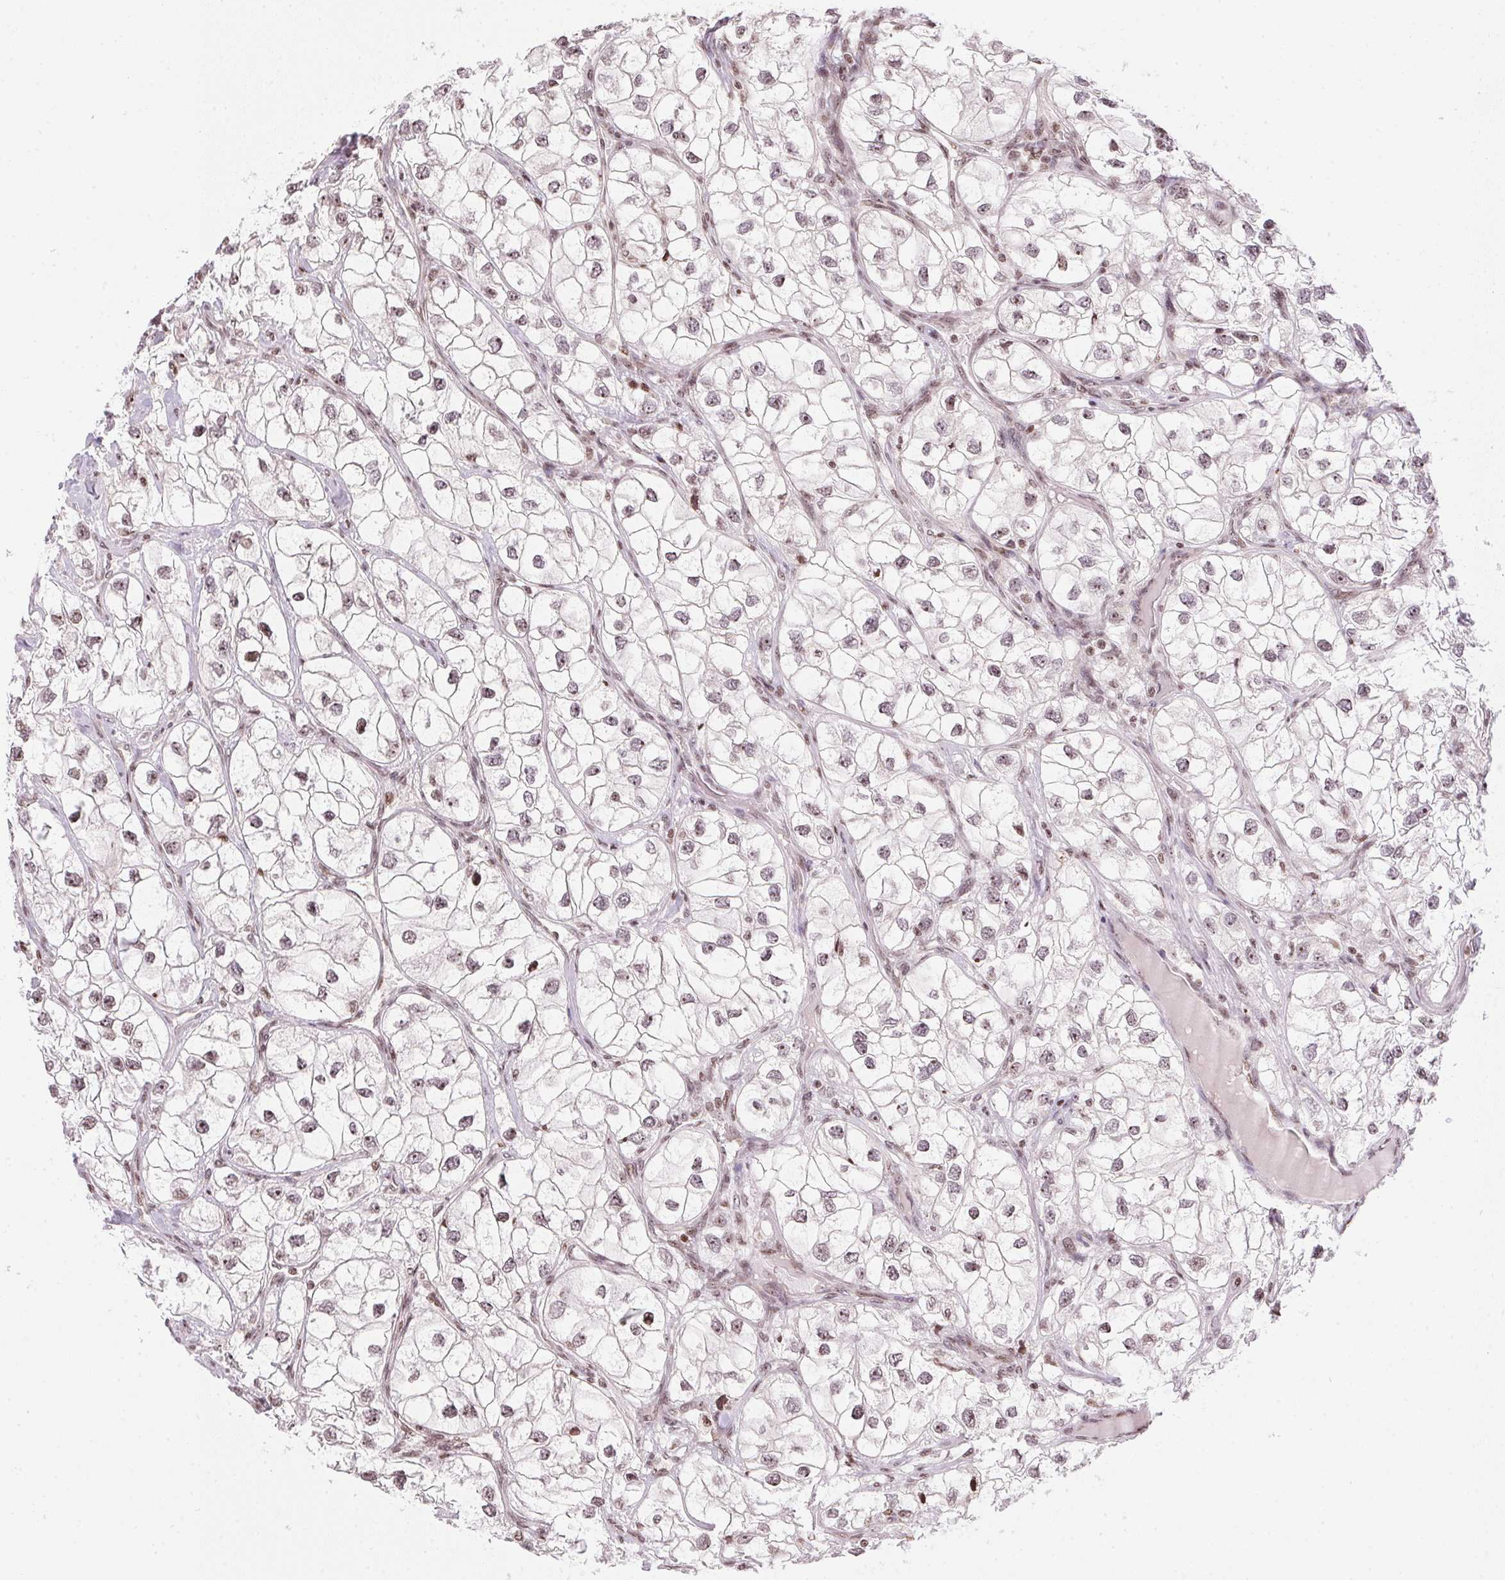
{"staining": {"intensity": "weak", "quantity": ">75%", "location": "nuclear"}, "tissue": "renal cancer", "cell_type": "Tumor cells", "image_type": "cancer", "snomed": [{"axis": "morphology", "description": "Adenocarcinoma, NOS"}, {"axis": "topography", "description": "Kidney"}], "caption": "Immunohistochemical staining of human renal cancer (adenocarcinoma) demonstrates low levels of weak nuclear staining in approximately >75% of tumor cells.", "gene": "RNF181", "patient": {"sex": "male", "age": 59}}